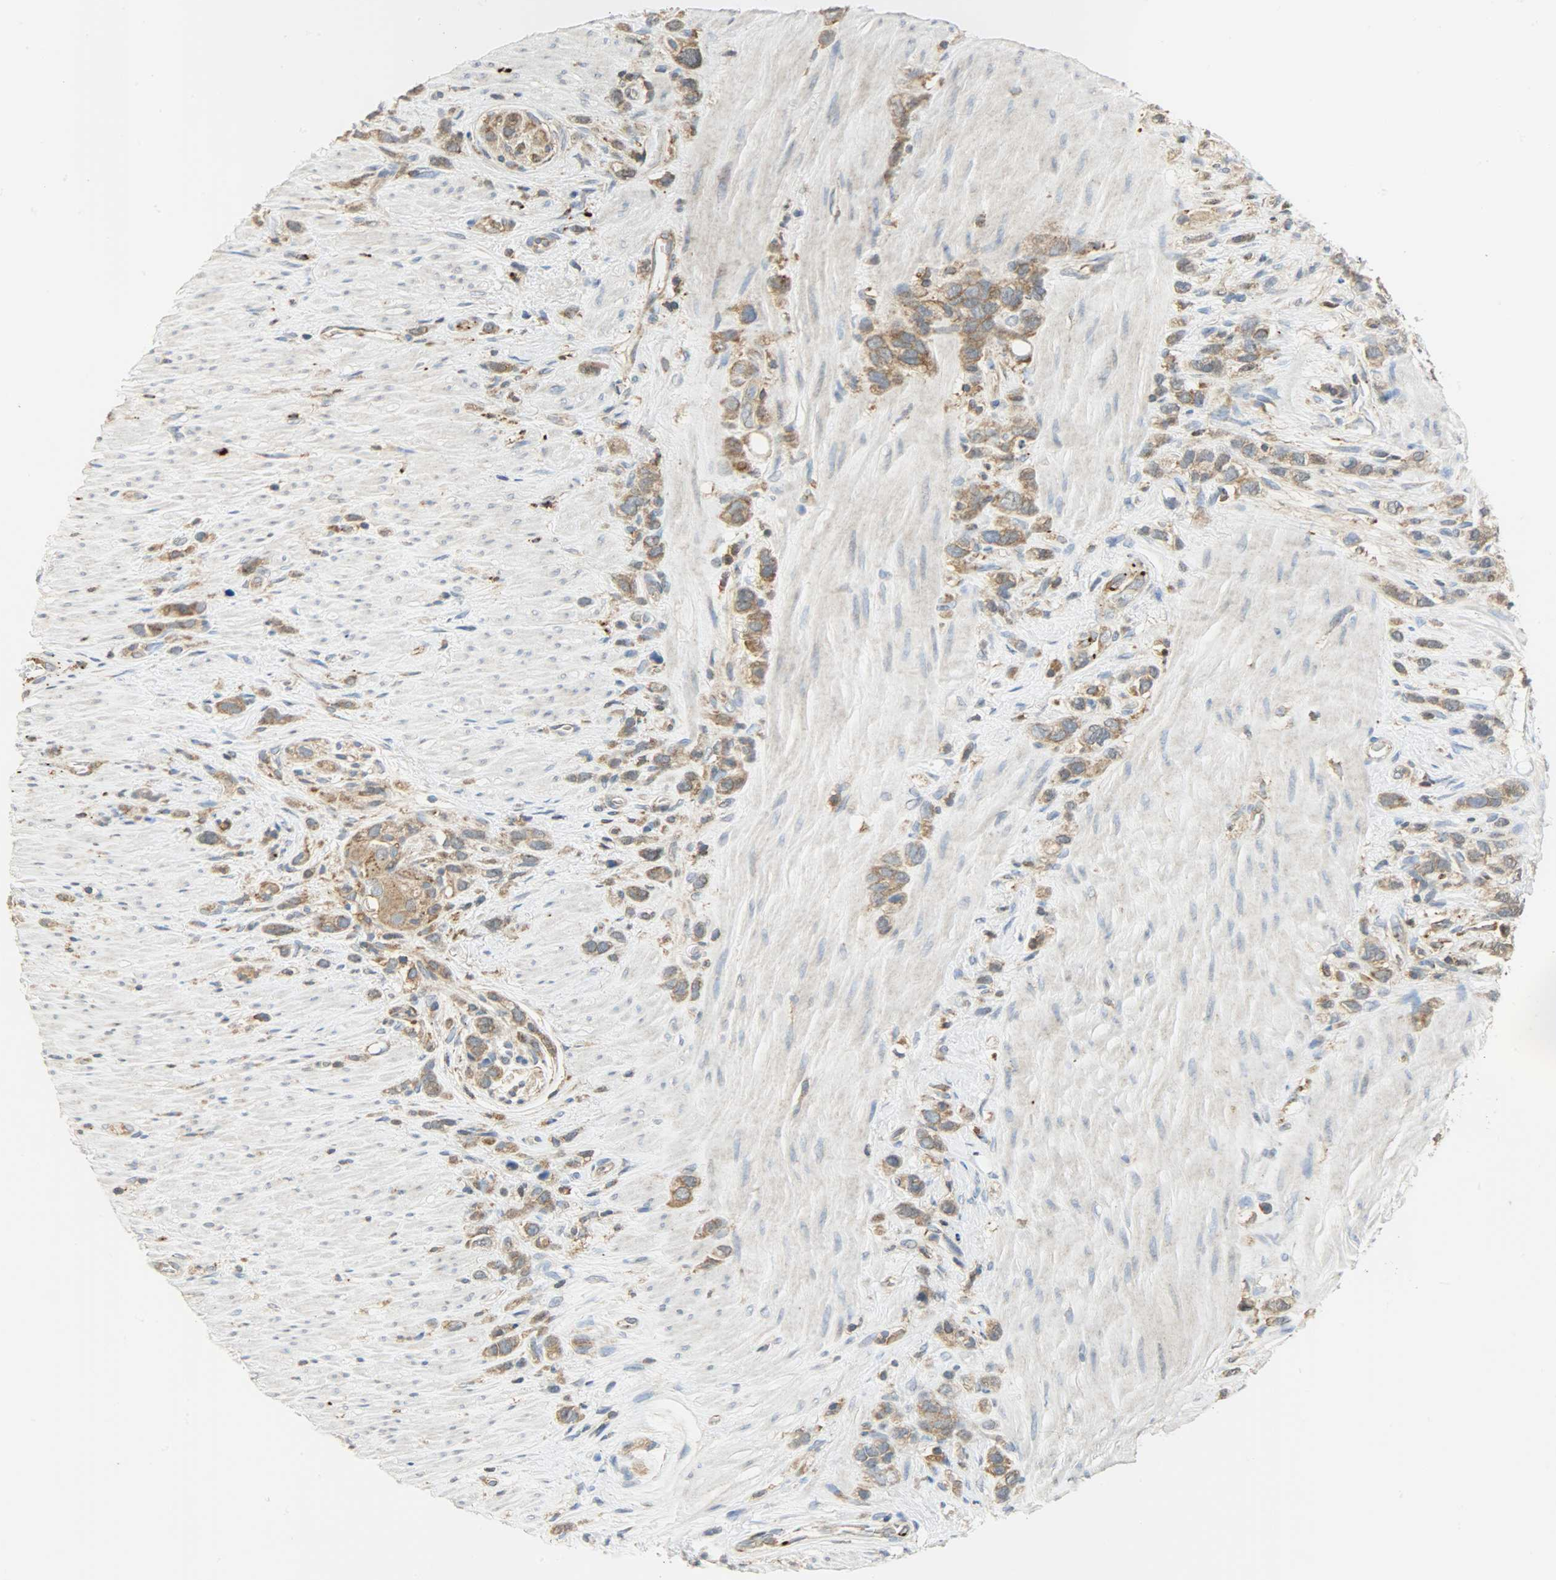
{"staining": {"intensity": "moderate", "quantity": ">75%", "location": "cytoplasmic/membranous"}, "tissue": "stomach cancer", "cell_type": "Tumor cells", "image_type": "cancer", "snomed": [{"axis": "morphology", "description": "Normal tissue, NOS"}, {"axis": "morphology", "description": "Adenocarcinoma, NOS"}, {"axis": "morphology", "description": "Adenocarcinoma, High grade"}, {"axis": "topography", "description": "Stomach, upper"}, {"axis": "topography", "description": "Stomach"}], "caption": "A brown stain highlights moderate cytoplasmic/membranous expression of a protein in stomach cancer tumor cells.", "gene": "GIT2", "patient": {"sex": "female", "age": 65}}